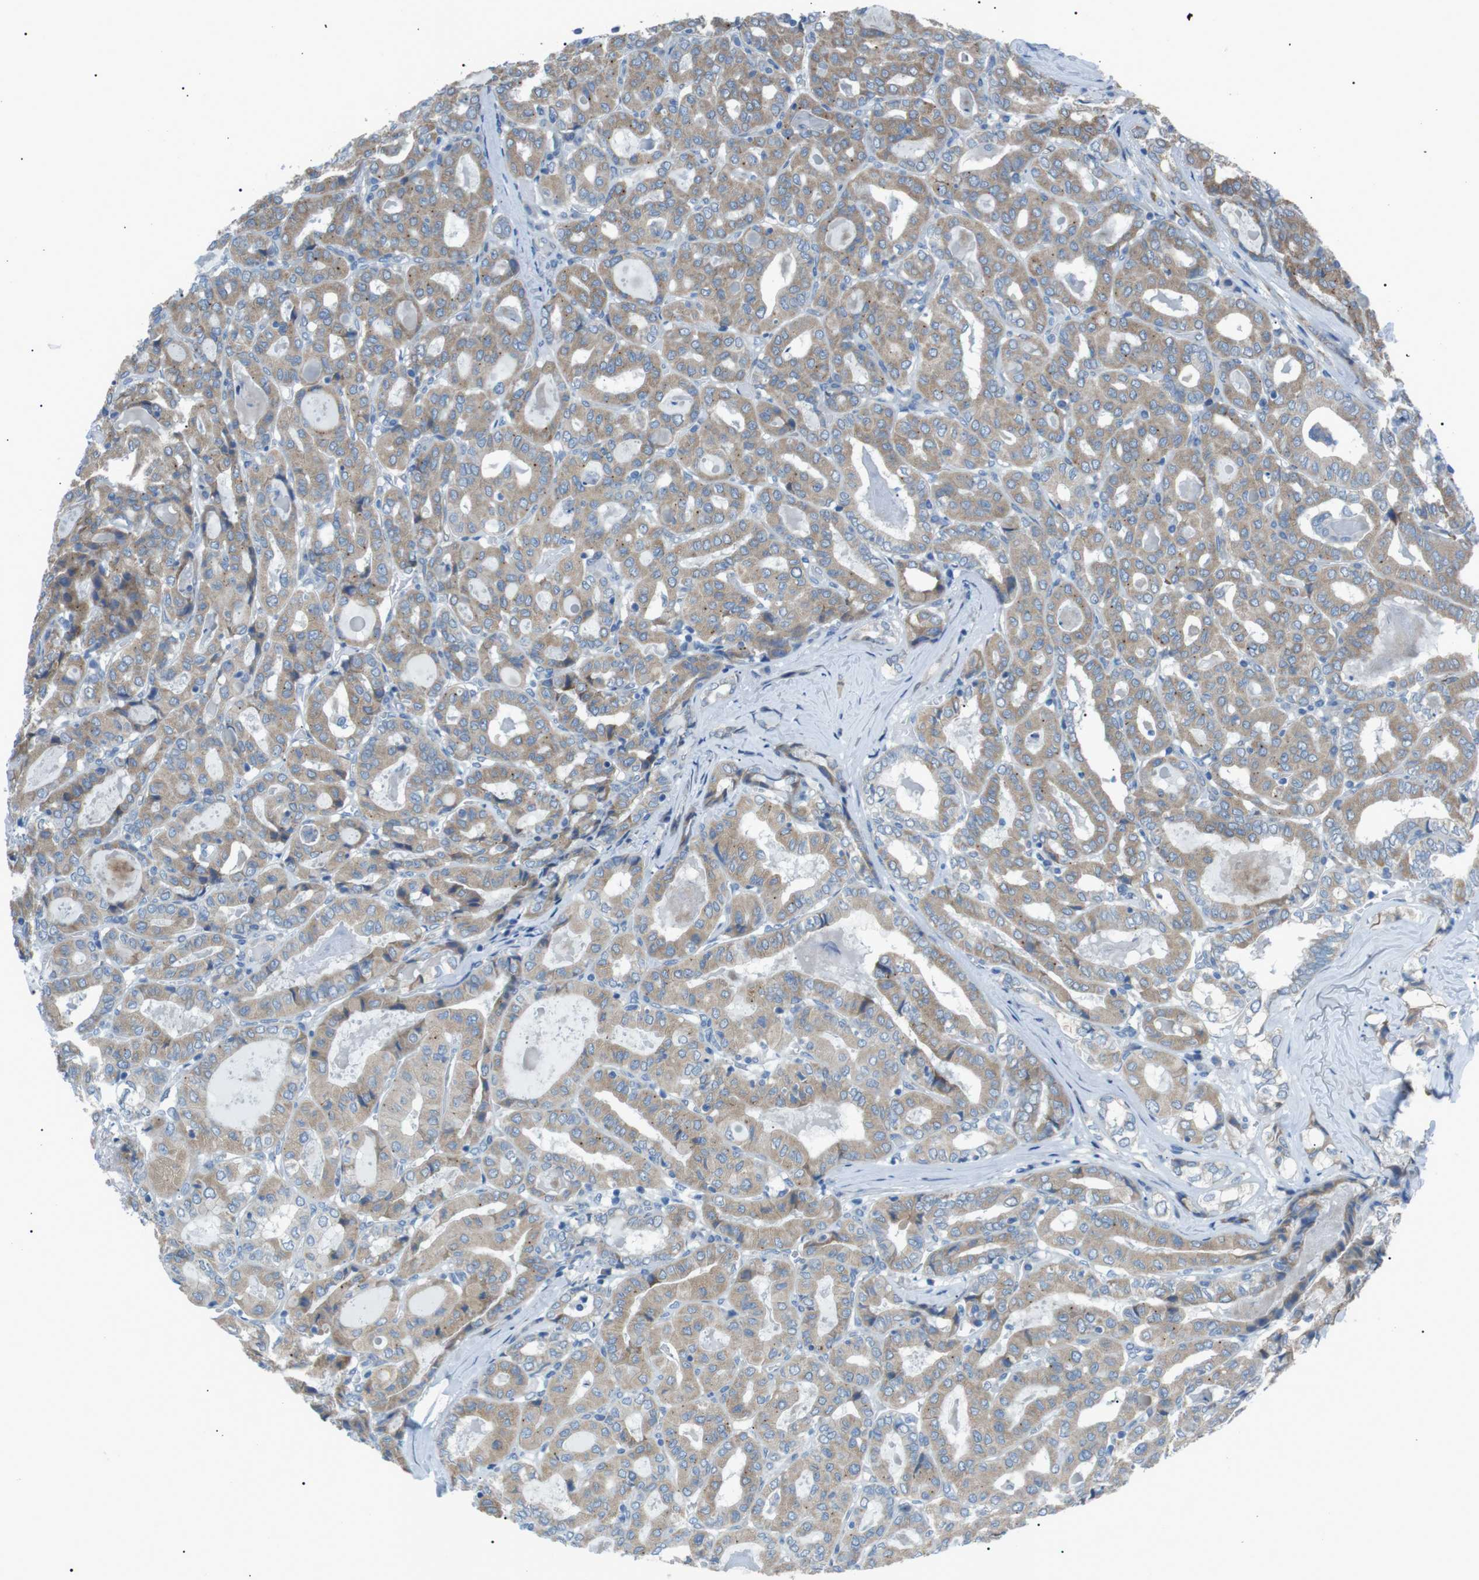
{"staining": {"intensity": "weak", "quantity": ">75%", "location": "cytoplasmic/membranous"}, "tissue": "thyroid cancer", "cell_type": "Tumor cells", "image_type": "cancer", "snomed": [{"axis": "morphology", "description": "Papillary adenocarcinoma, NOS"}, {"axis": "topography", "description": "Thyroid gland"}], "caption": "Thyroid cancer was stained to show a protein in brown. There is low levels of weak cytoplasmic/membranous positivity in approximately >75% of tumor cells.", "gene": "MTARC2", "patient": {"sex": "female", "age": 42}}